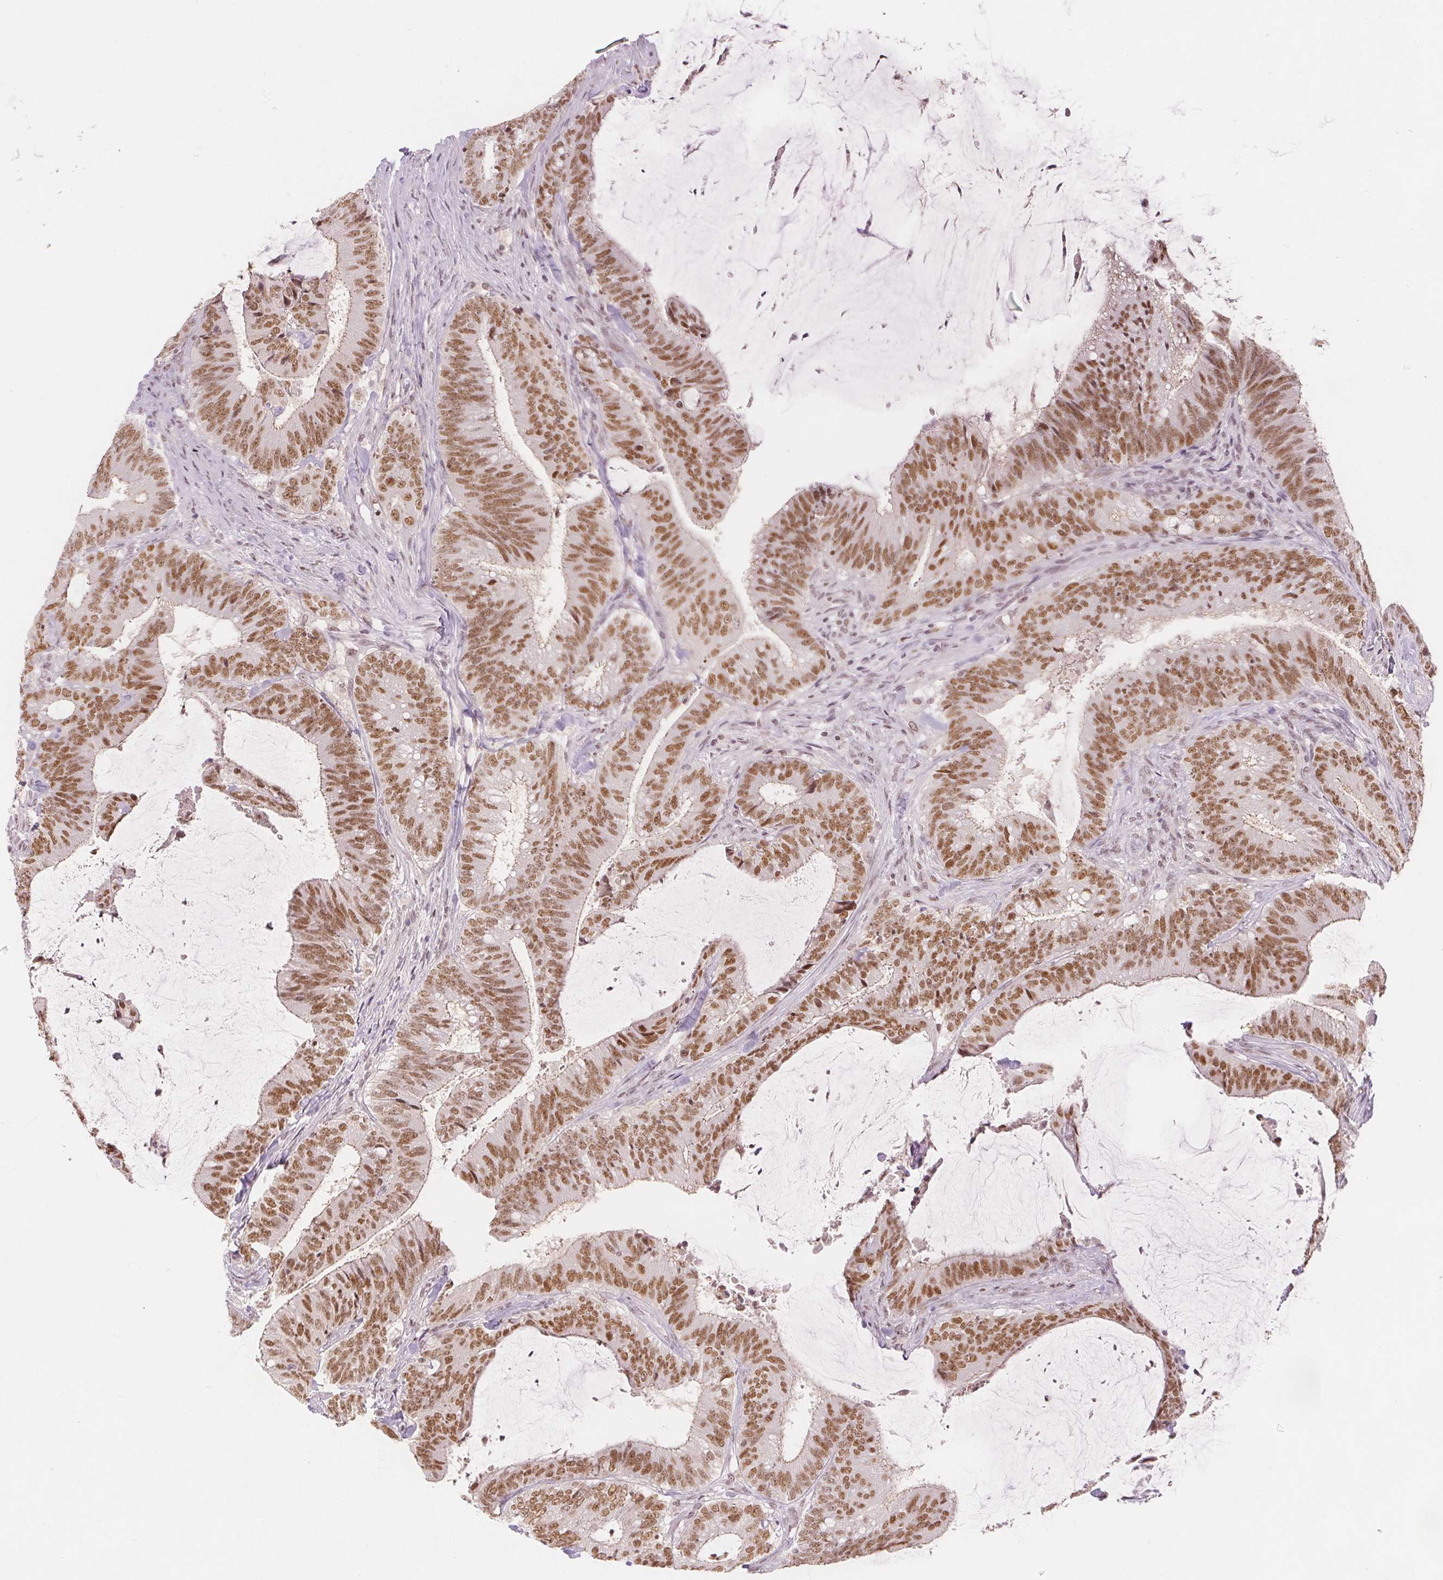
{"staining": {"intensity": "moderate", "quantity": ">75%", "location": "nuclear"}, "tissue": "colorectal cancer", "cell_type": "Tumor cells", "image_type": "cancer", "snomed": [{"axis": "morphology", "description": "Adenocarcinoma, NOS"}, {"axis": "topography", "description": "Colon"}], "caption": "A medium amount of moderate nuclear positivity is appreciated in about >75% of tumor cells in colorectal cancer (adenocarcinoma) tissue. (Stains: DAB (3,3'-diaminobenzidine) in brown, nuclei in blue, Microscopy: brightfield microscopy at high magnification).", "gene": "DEK", "patient": {"sex": "female", "age": 43}}